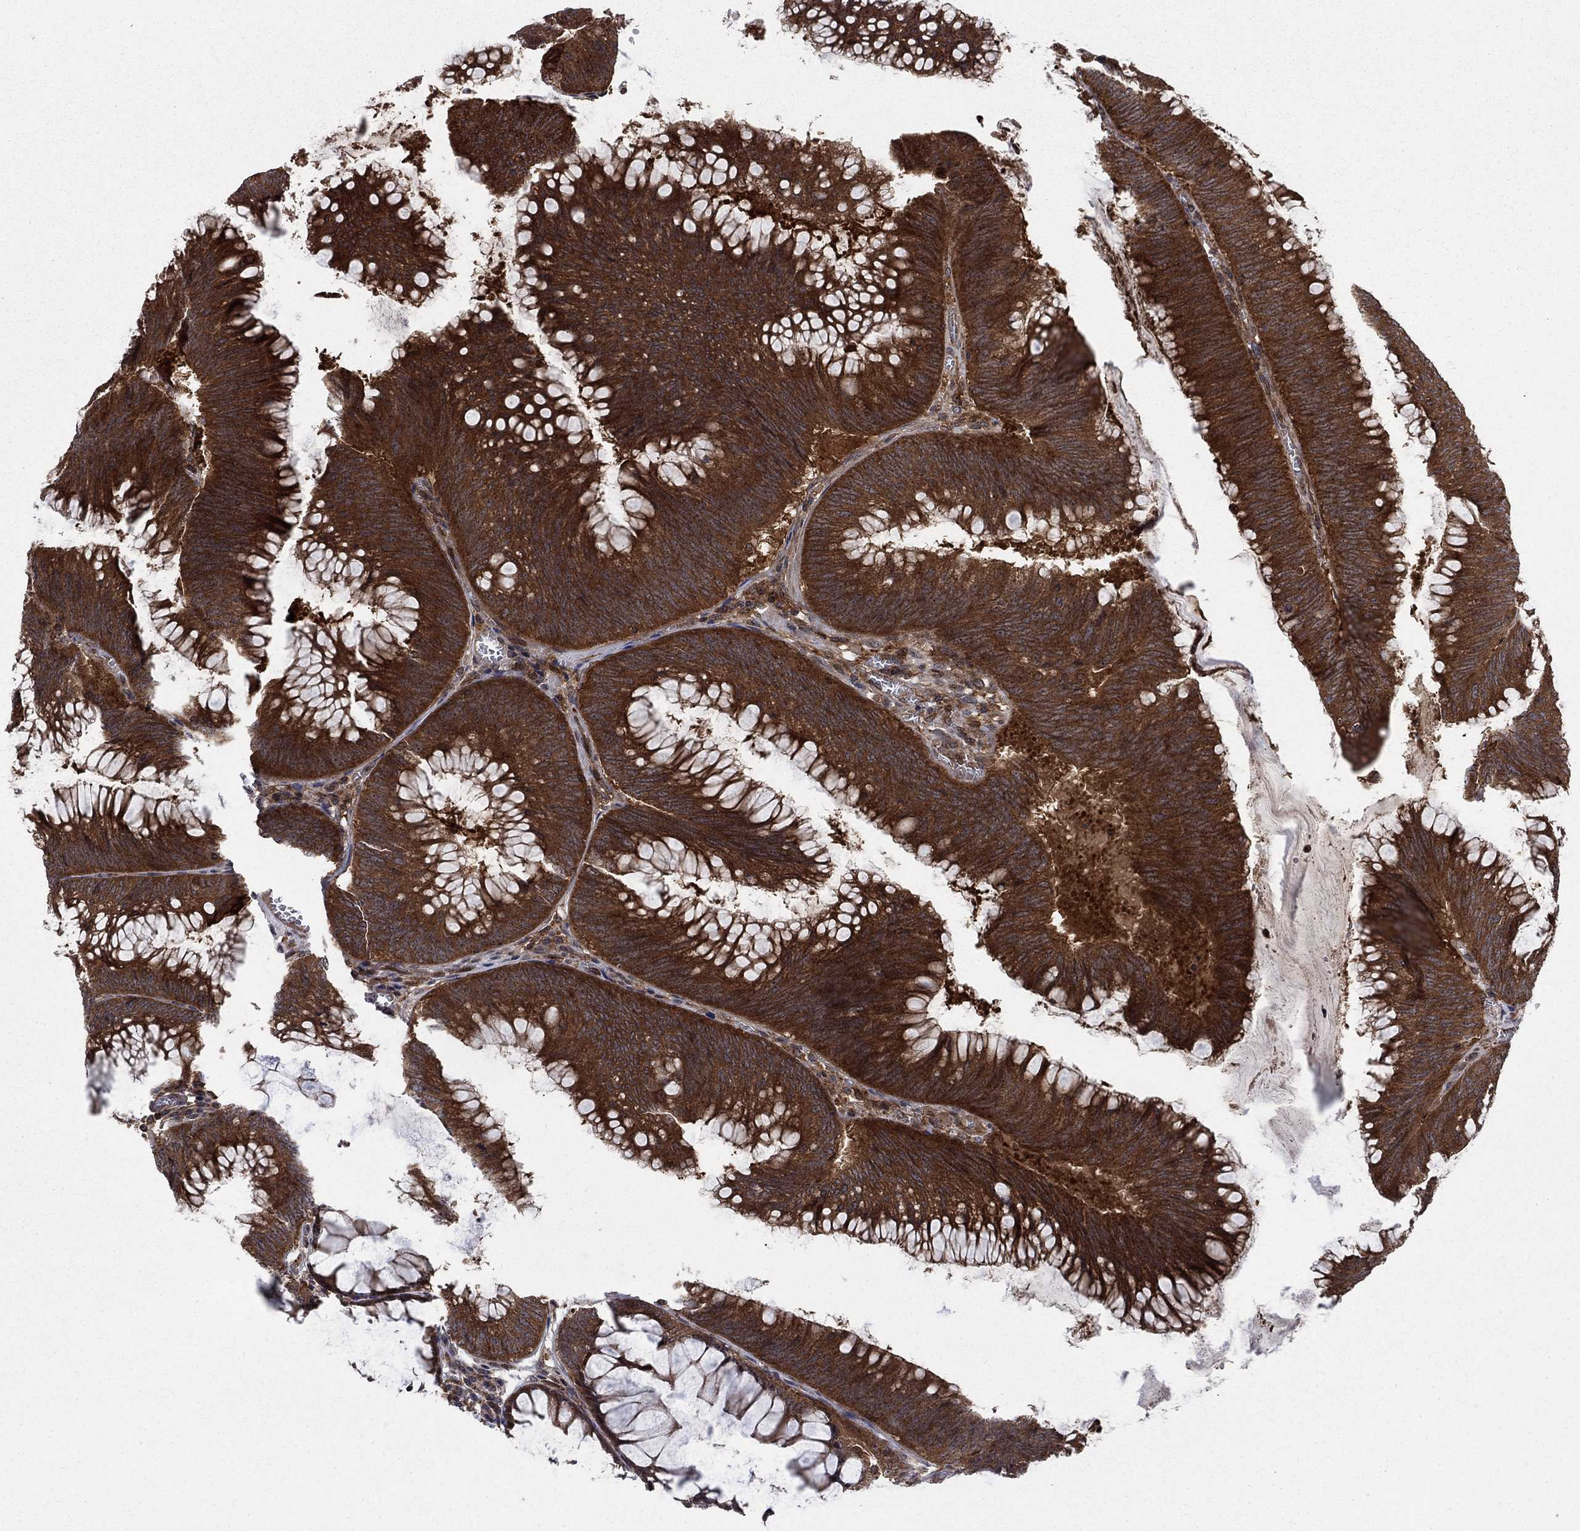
{"staining": {"intensity": "strong", "quantity": ">75%", "location": "cytoplasmic/membranous"}, "tissue": "colorectal cancer", "cell_type": "Tumor cells", "image_type": "cancer", "snomed": [{"axis": "morphology", "description": "Adenocarcinoma, NOS"}, {"axis": "topography", "description": "Rectum"}], "caption": "Immunohistochemical staining of human colorectal cancer shows high levels of strong cytoplasmic/membranous positivity in approximately >75% of tumor cells.", "gene": "IFI35", "patient": {"sex": "female", "age": 72}}